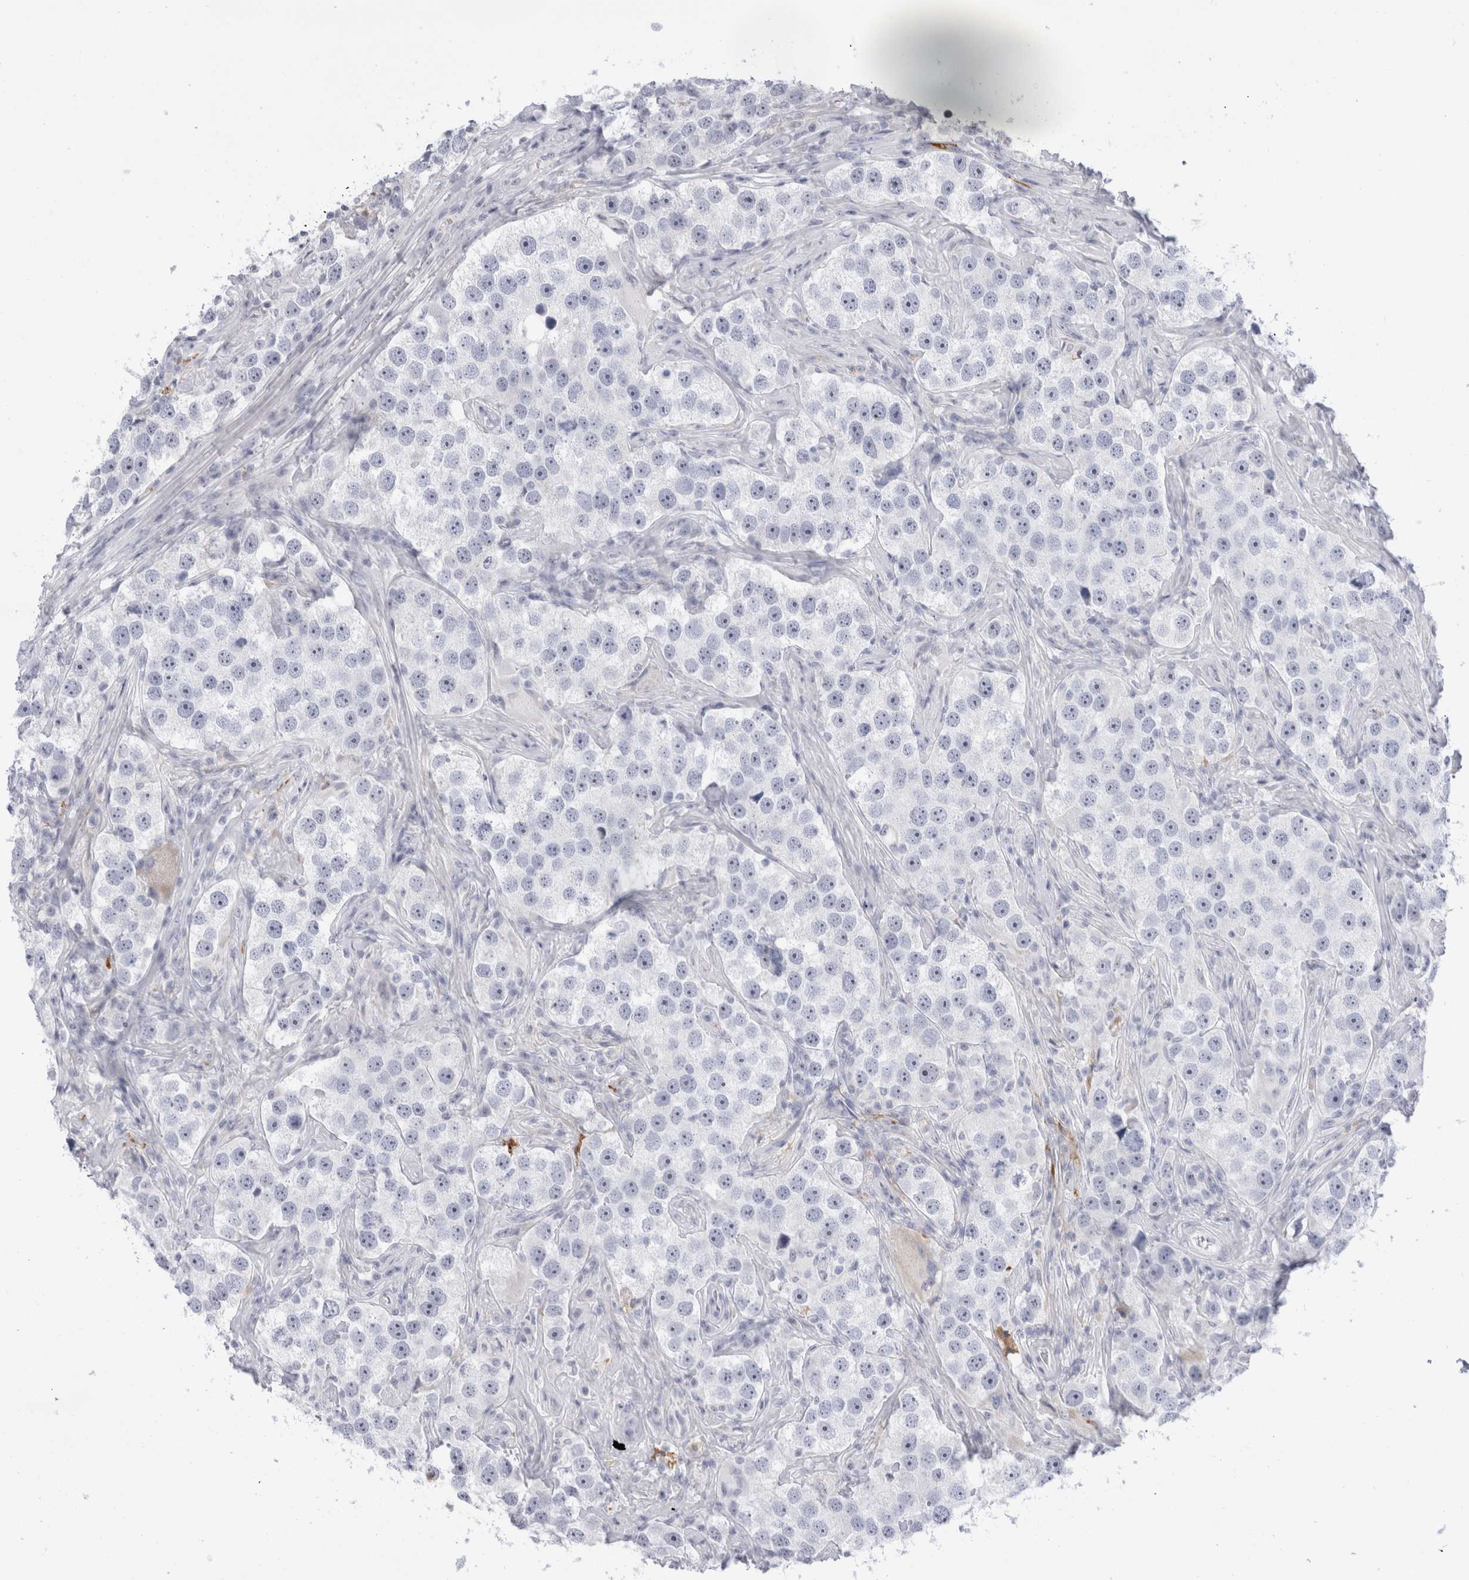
{"staining": {"intensity": "negative", "quantity": "none", "location": "none"}, "tissue": "testis cancer", "cell_type": "Tumor cells", "image_type": "cancer", "snomed": [{"axis": "morphology", "description": "Seminoma, NOS"}, {"axis": "topography", "description": "Testis"}], "caption": "Testis cancer was stained to show a protein in brown. There is no significant expression in tumor cells.", "gene": "MUC15", "patient": {"sex": "male", "age": 49}}